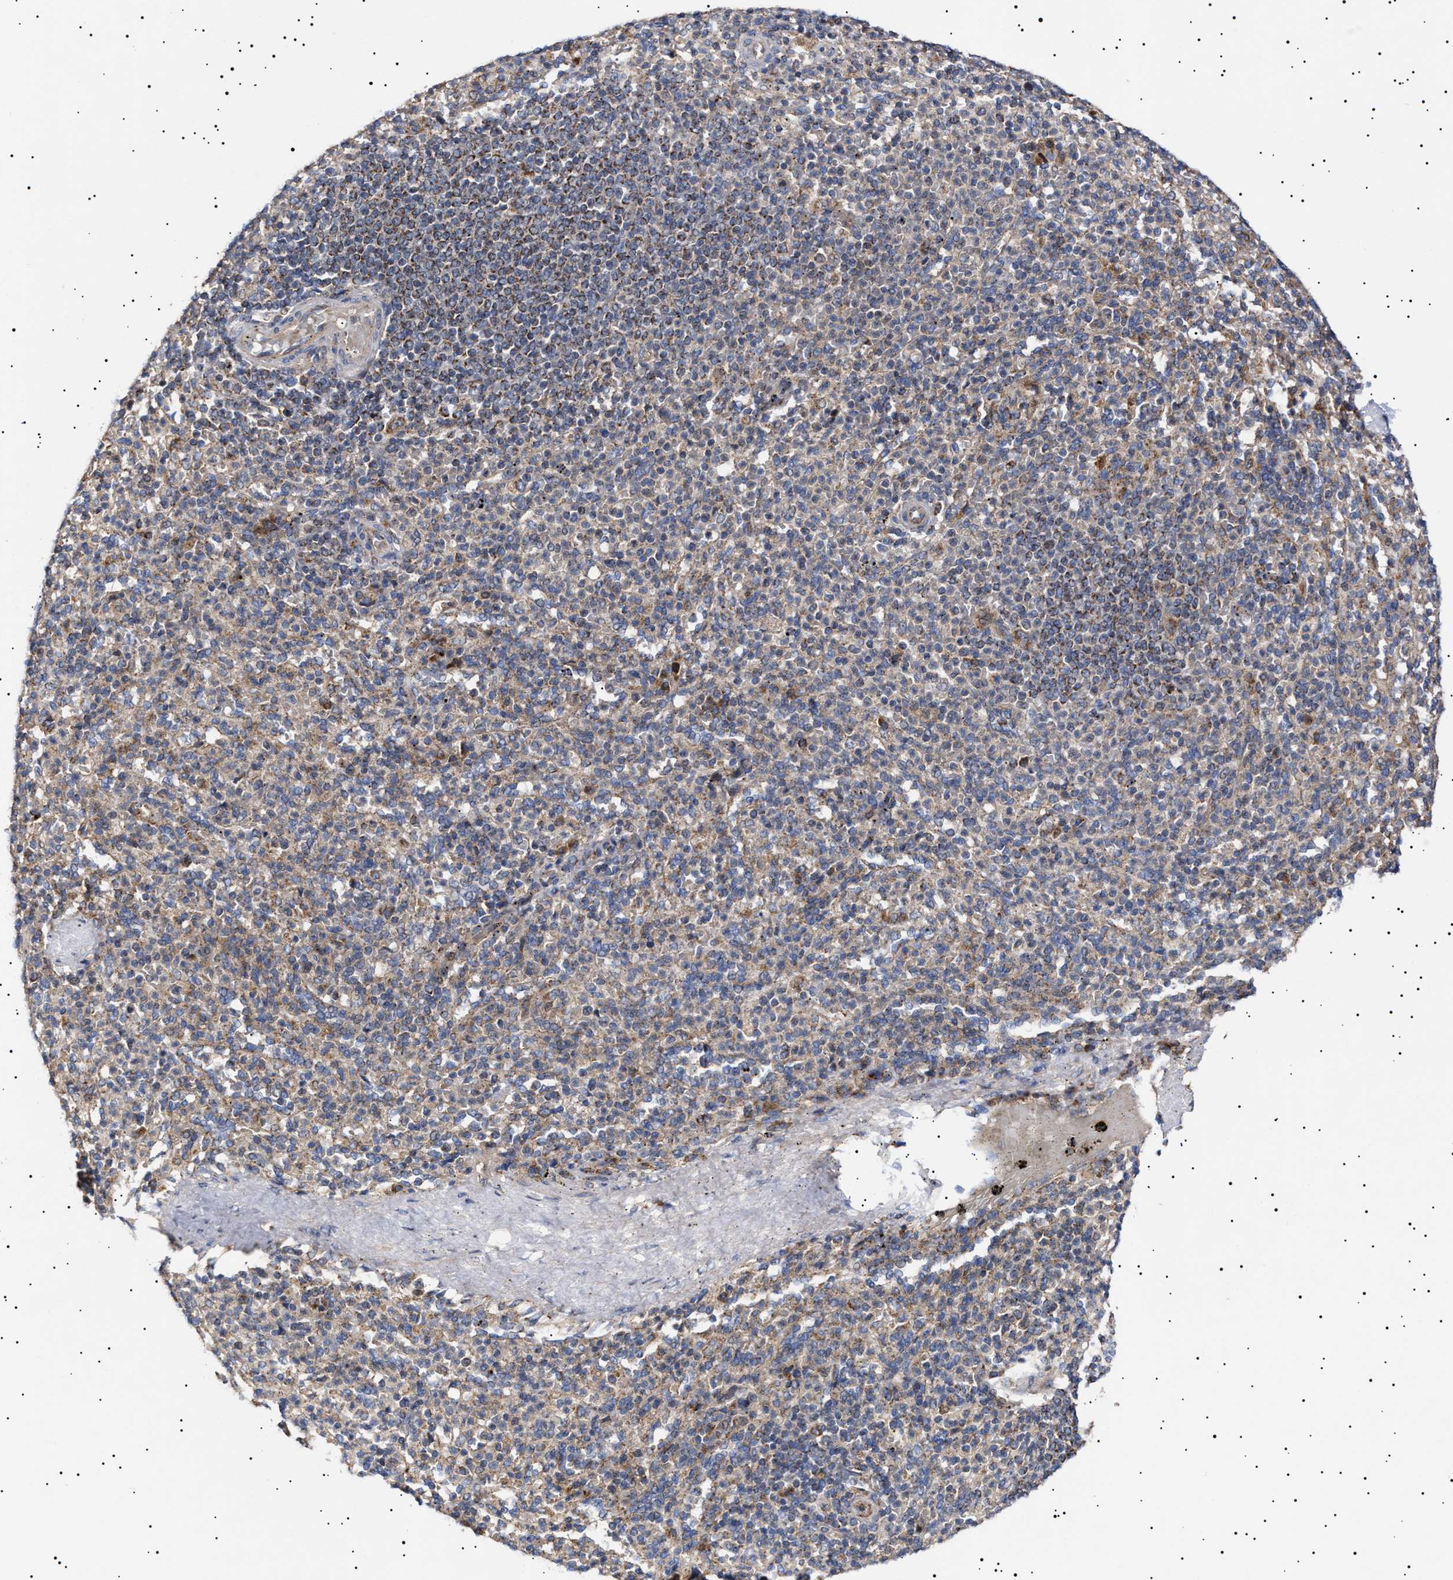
{"staining": {"intensity": "moderate", "quantity": ">75%", "location": "cytoplasmic/membranous"}, "tissue": "spleen", "cell_type": "Cells in red pulp", "image_type": "normal", "snomed": [{"axis": "morphology", "description": "Normal tissue, NOS"}, {"axis": "topography", "description": "Spleen"}], "caption": "Spleen stained for a protein exhibits moderate cytoplasmic/membranous positivity in cells in red pulp. The staining was performed using DAB, with brown indicating positive protein expression. Nuclei are stained blue with hematoxylin.", "gene": "MRPL10", "patient": {"sex": "male", "age": 36}}